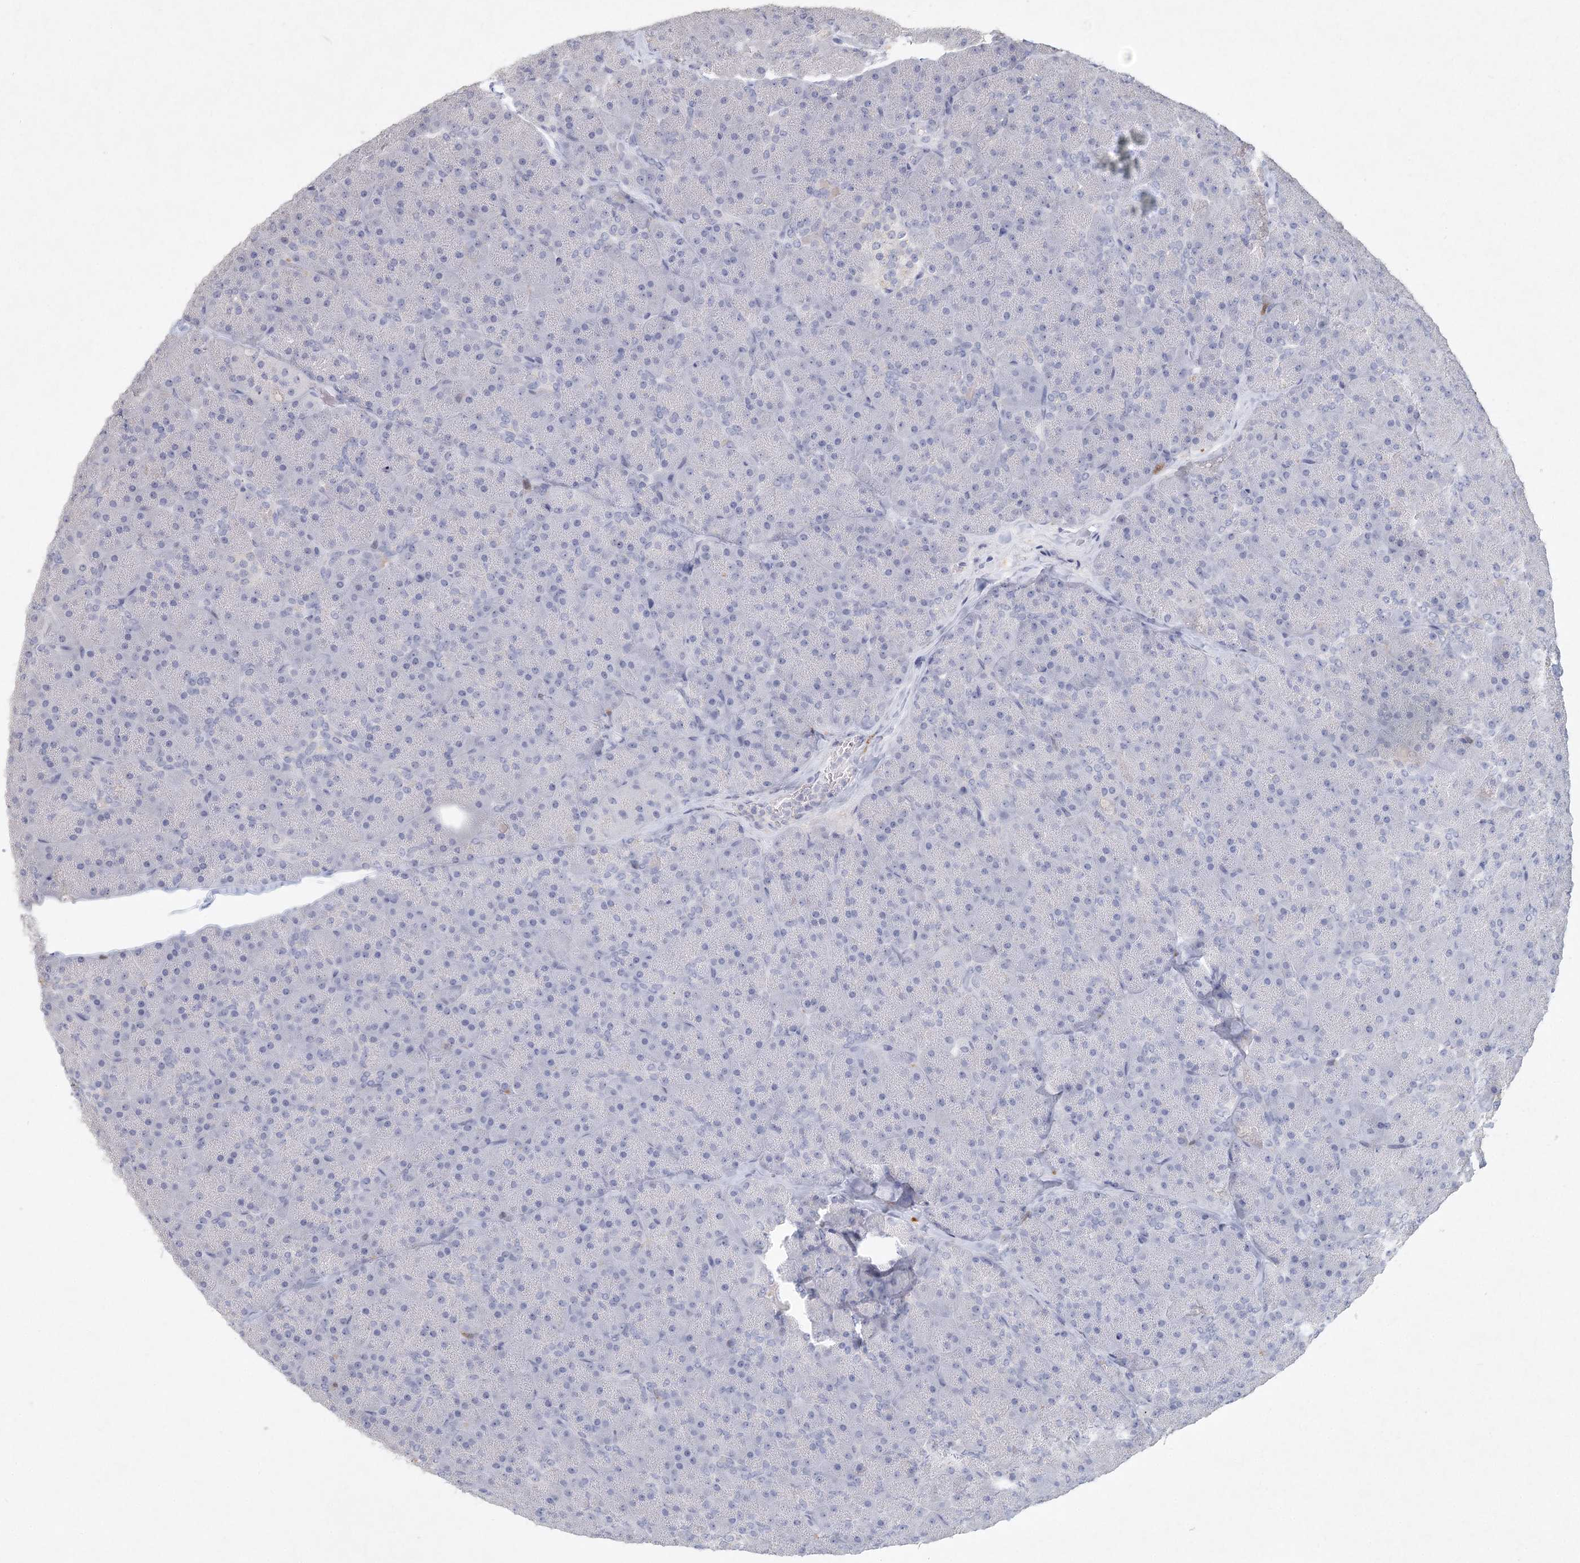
{"staining": {"intensity": "negative", "quantity": "none", "location": "none"}, "tissue": "pancreas", "cell_type": "Exocrine glandular cells", "image_type": "normal", "snomed": [{"axis": "morphology", "description": "Normal tissue, NOS"}, {"axis": "topography", "description": "Pancreas"}], "caption": "Immunohistochemistry (IHC) photomicrograph of benign pancreas: pancreas stained with DAB (3,3'-diaminobenzidine) demonstrates no significant protein positivity in exocrine glandular cells.", "gene": "ARSI", "patient": {"sex": "male", "age": 36}}